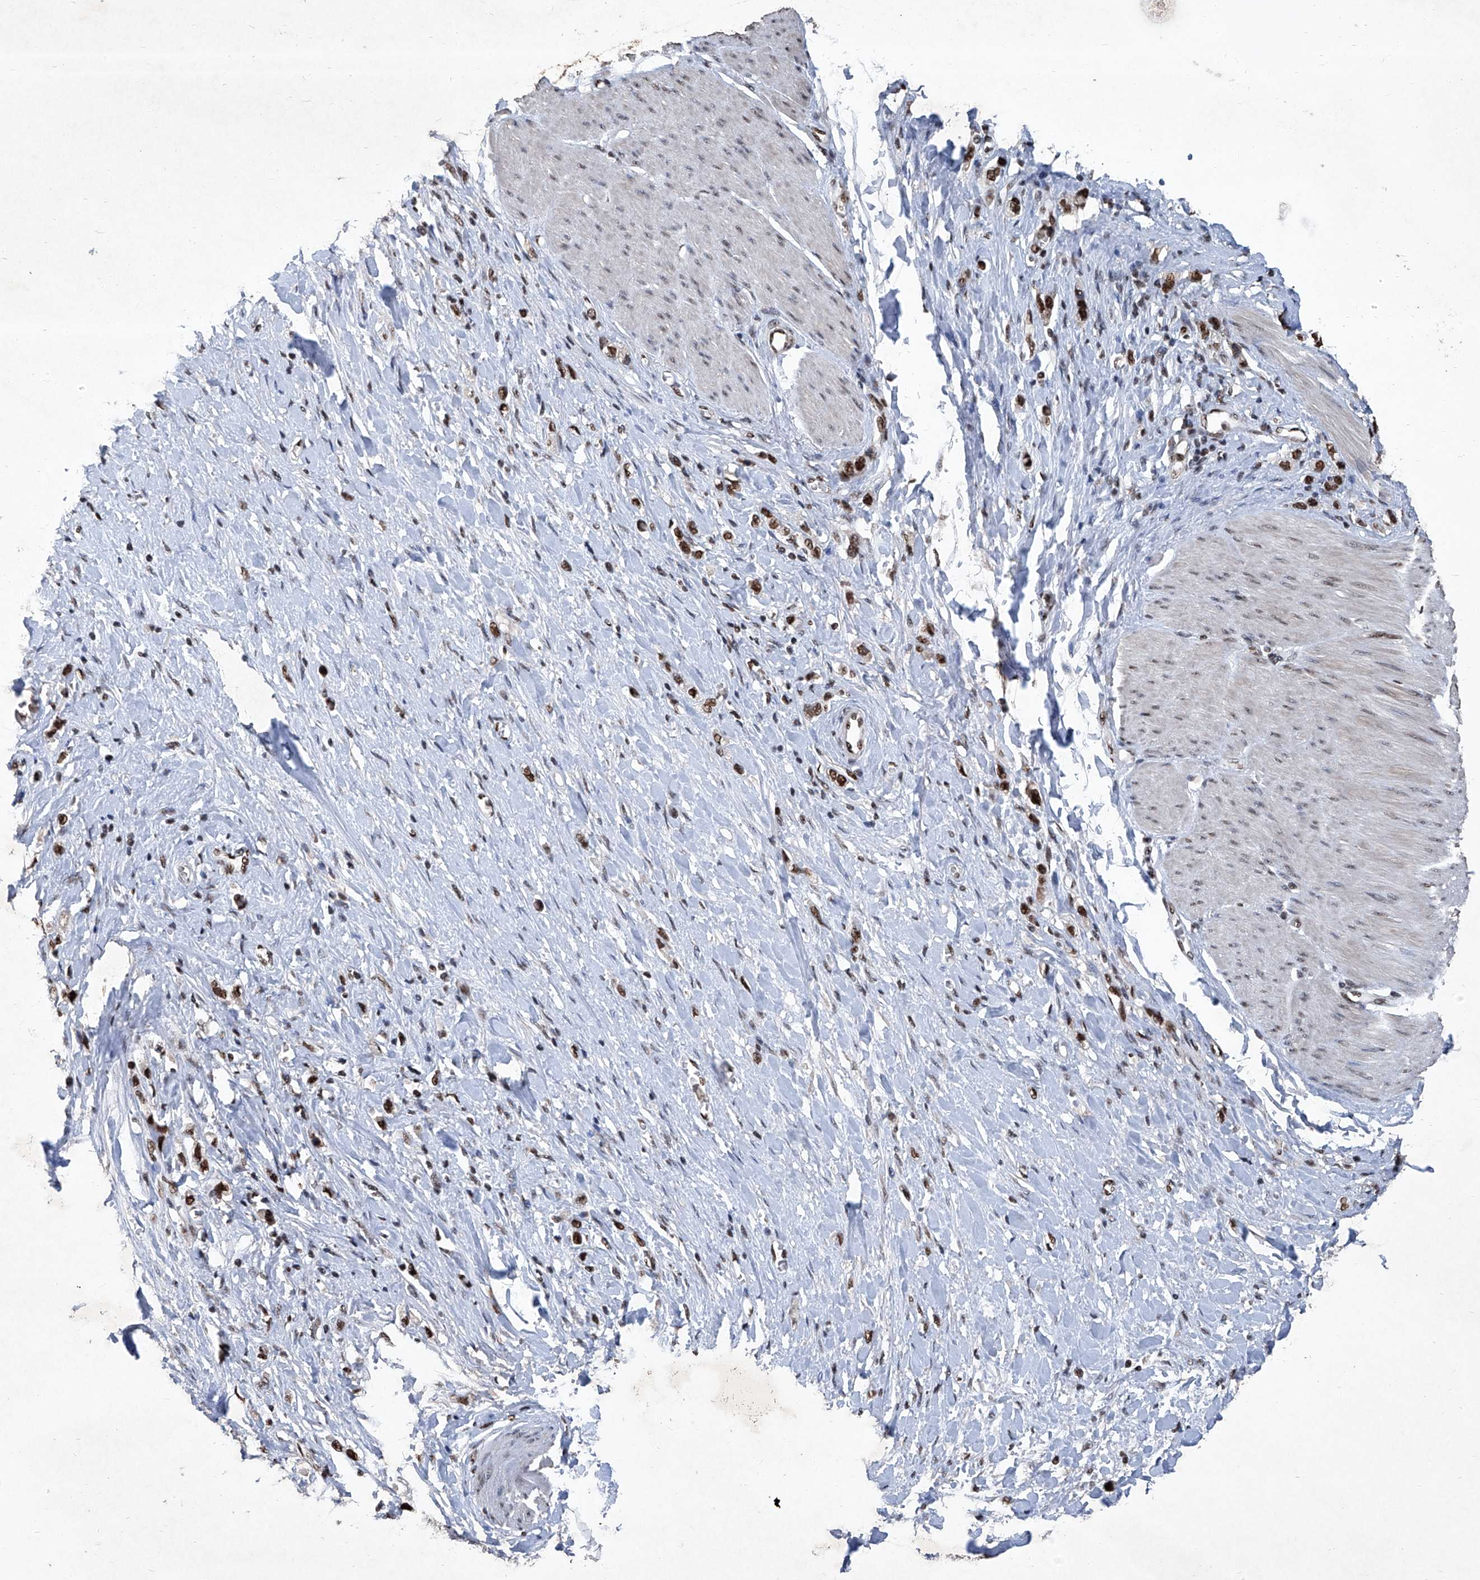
{"staining": {"intensity": "strong", "quantity": ">75%", "location": "nuclear"}, "tissue": "stomach cancer", "cell_type": "Tumor cells", "image_type": "cancer", "snomed": [{"axis": "morphology", "description": "Adenocarcinoma, NOS"}, {"axis": "topography", "description": "Stomach"}], "caption": "Strong nuclear expression is appreciated in about >75% of tumor cells in stomach cancer (adenocarcinoma).", "gene": "DDX39B", "patient": {"sex": "female", "age": 65}}